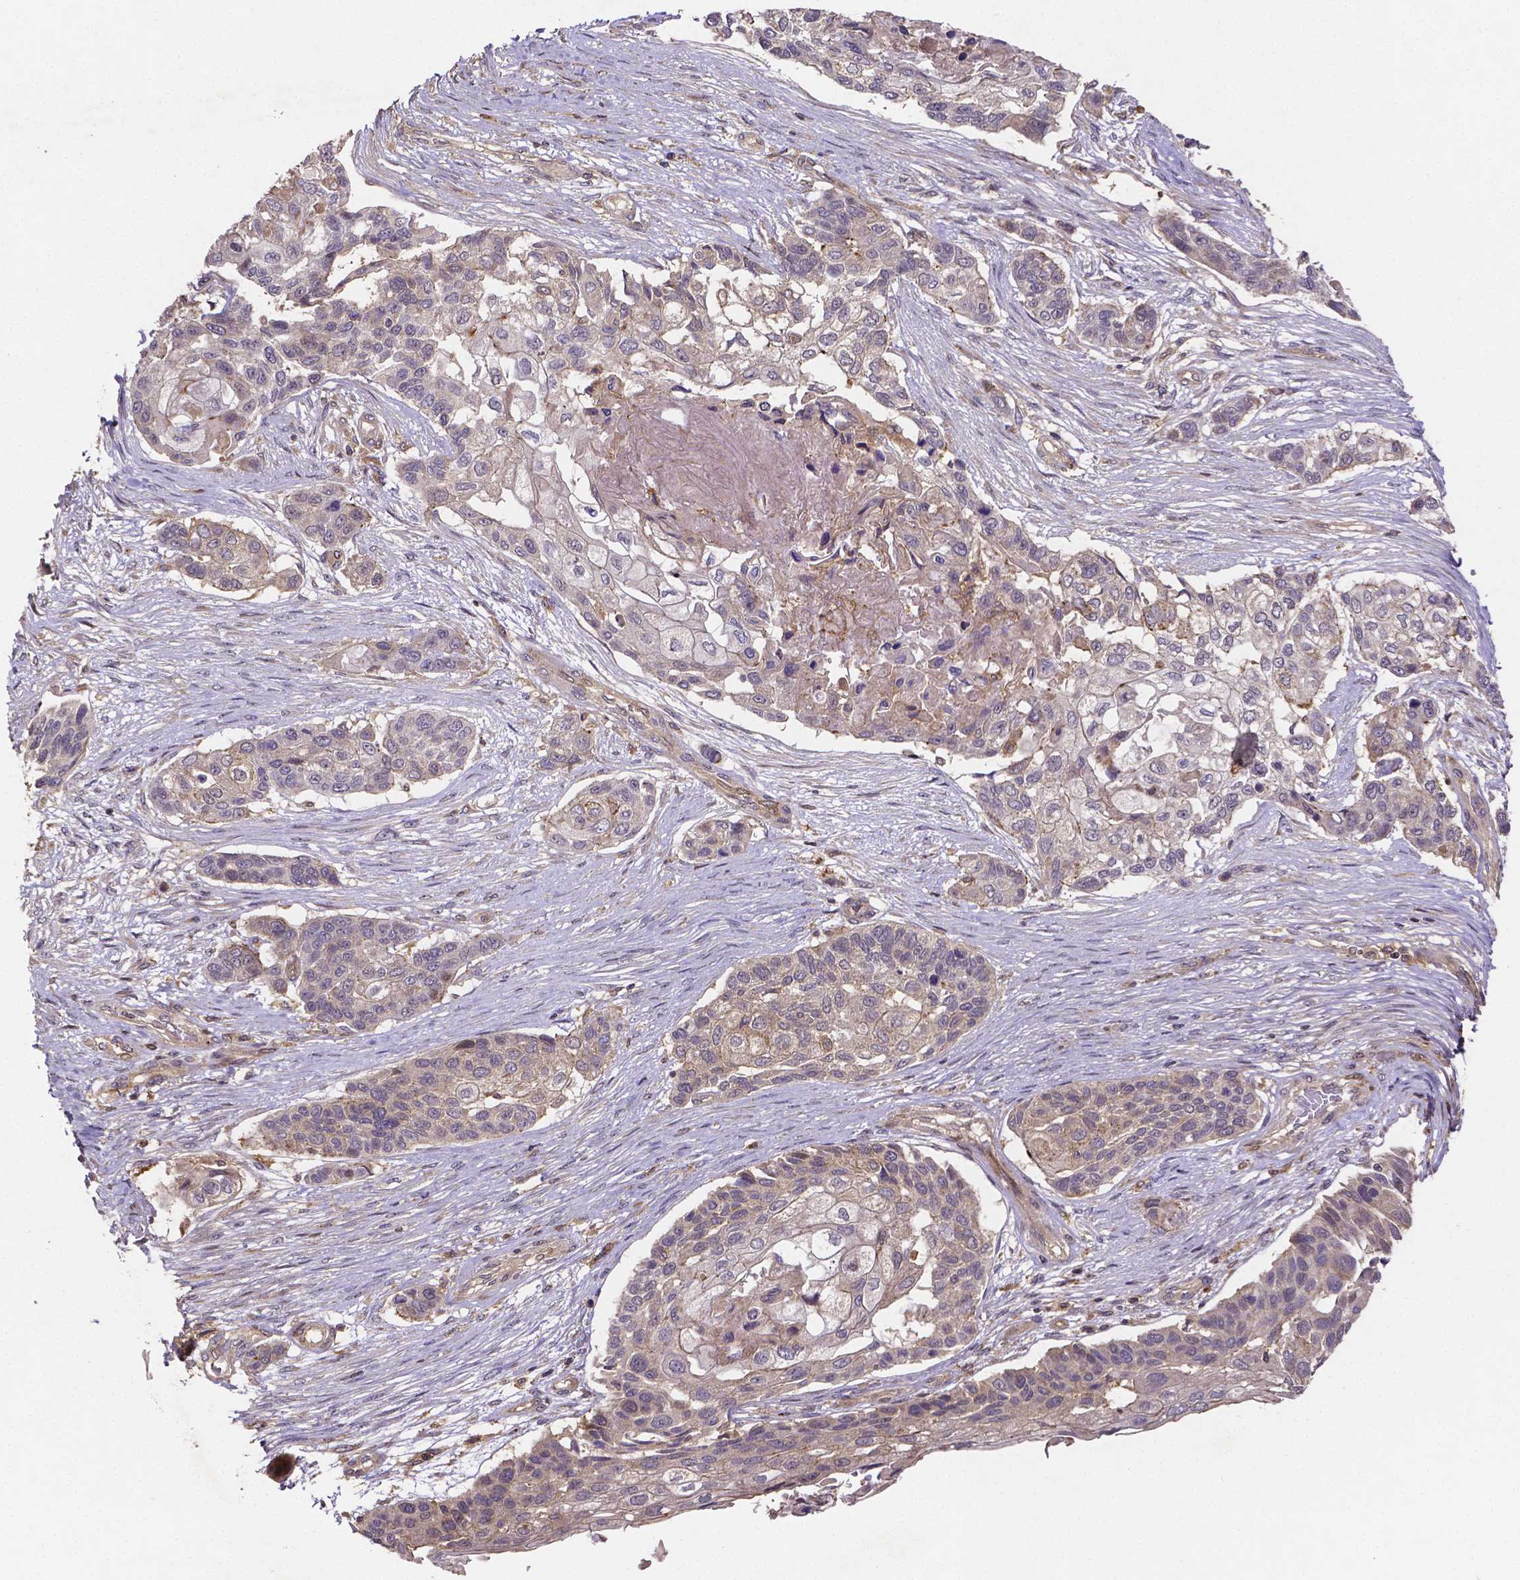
{"staining": {"intensity": "negative", "quantity": "none", "location": "none"}, "tissue": "lung cancer", "cell_type": "Tumor cells", "image_type": "cancer", "snomed": [{"axis": "morphology", "description": "Squamous cell carcinoma, NOS"}, {"axis": "topography", "description": "Lung"}], "caption": "A photomicrograph of lung cancer stained for a protein exhibits no brown staining in tumor cells. (Stains: DAB immunohistochemistry with hematoxylin counter stain, Microscopy: brightfield microscopy at high magnification).", "gene": "RNF123", "patient": {"sex": "male", "age": 69}}